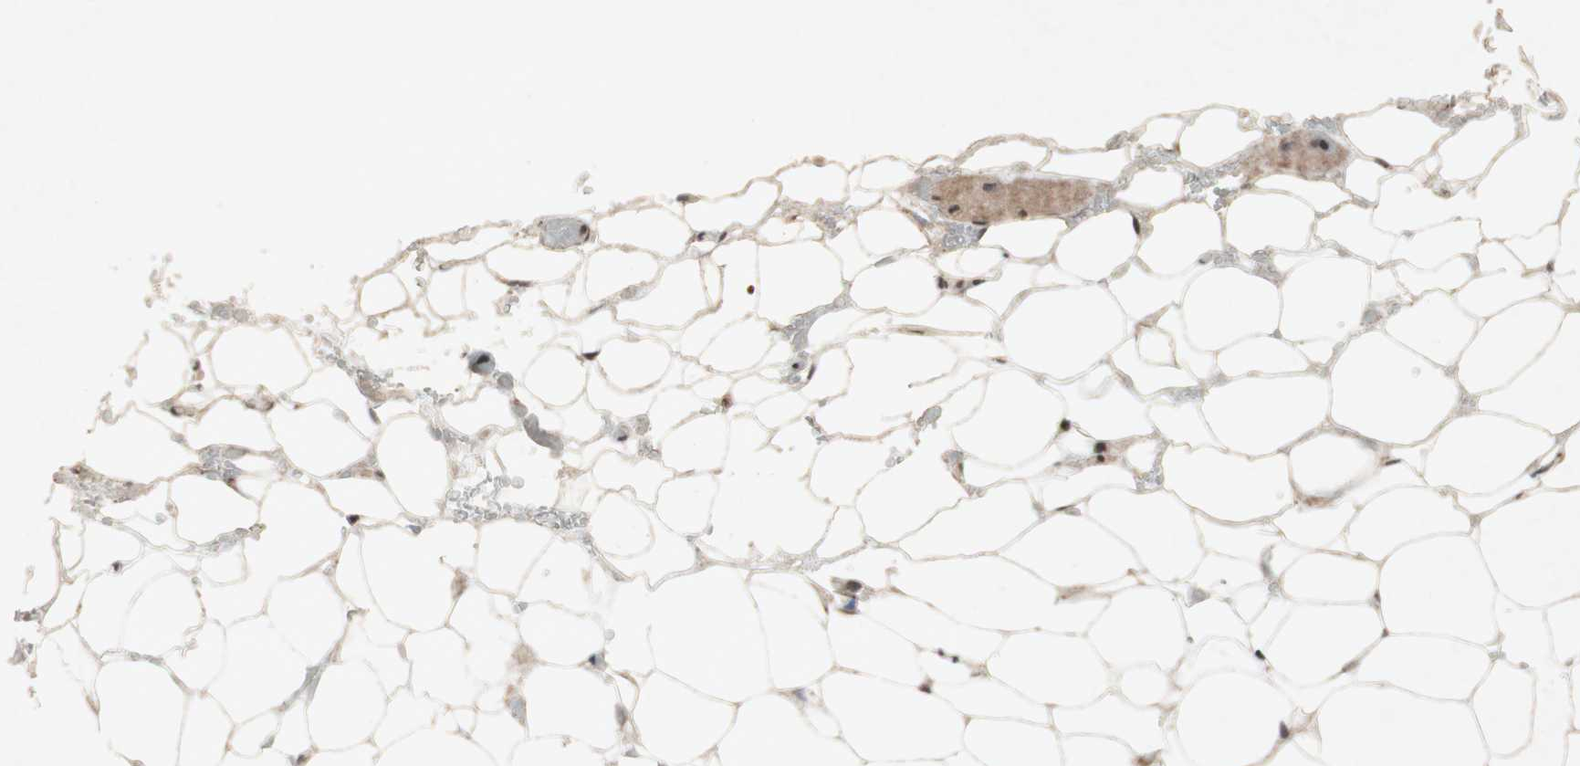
{"staining": {"intensity": "weak", "quantity": ">75%", "location": "cytoplasmic/membranous,nuclear"}, "tissue": "adipose tissue", "cell_type": "Adipocytes", "image_type": "normal", "snomed": [{"axis": "morphology", "description": "Normal tissue, NOS"}, {"axis": "topography", "description": "Peripheral nerve tissue"}], "caption": "Immunohistochemical staining of normal adipose tissue exhibits weak cytoplasmic/membranous,nuclear protein staining in about >75% of adipocytes.", "gene": "PLXNA1", "patient": {"sex": "male", "age": 70}}